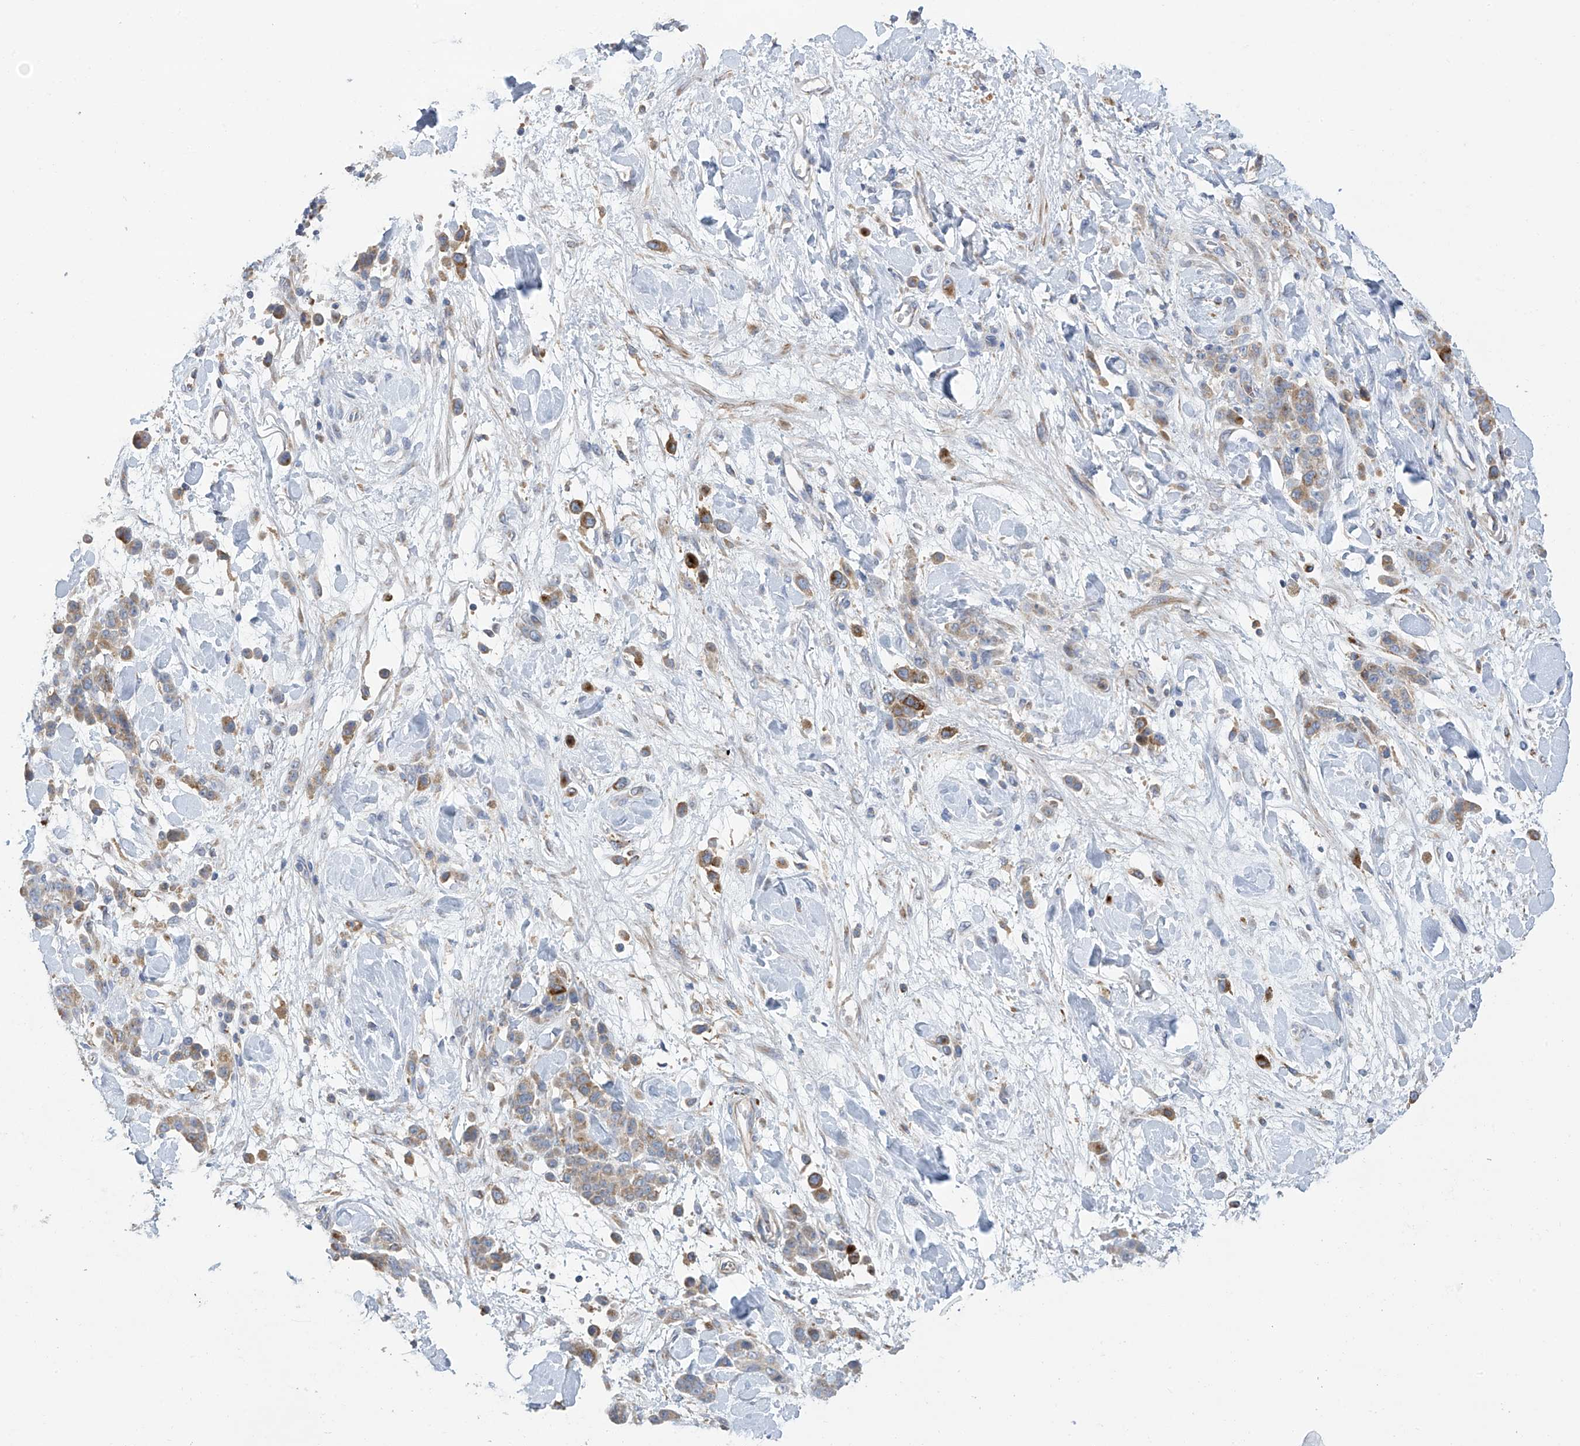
{"staining": {"intensity": "moderate", "quantity": "25%-75%", "location": "cytoplasmic/membranous"}, "tissue": "stomach cancer", "cell_type": "Tumor cells", "image_type": "cancer", "snomed": [{"axis": "morphology", "description": "Normal tissue, NOS"}, {"axis": "morphology", "description": "Adenocarcinoma, NOS"}, {"axis": "topography", "description": "Stomach"}], "caption": "Protein expression analysis of adenocarcinoma (stomach) reveals moderate cytoplasmic/membranous expression in approximately 25%-75% of tumor cells.", "gene": "ITM2B", "patient": {"sex": "male", "age": 82}}